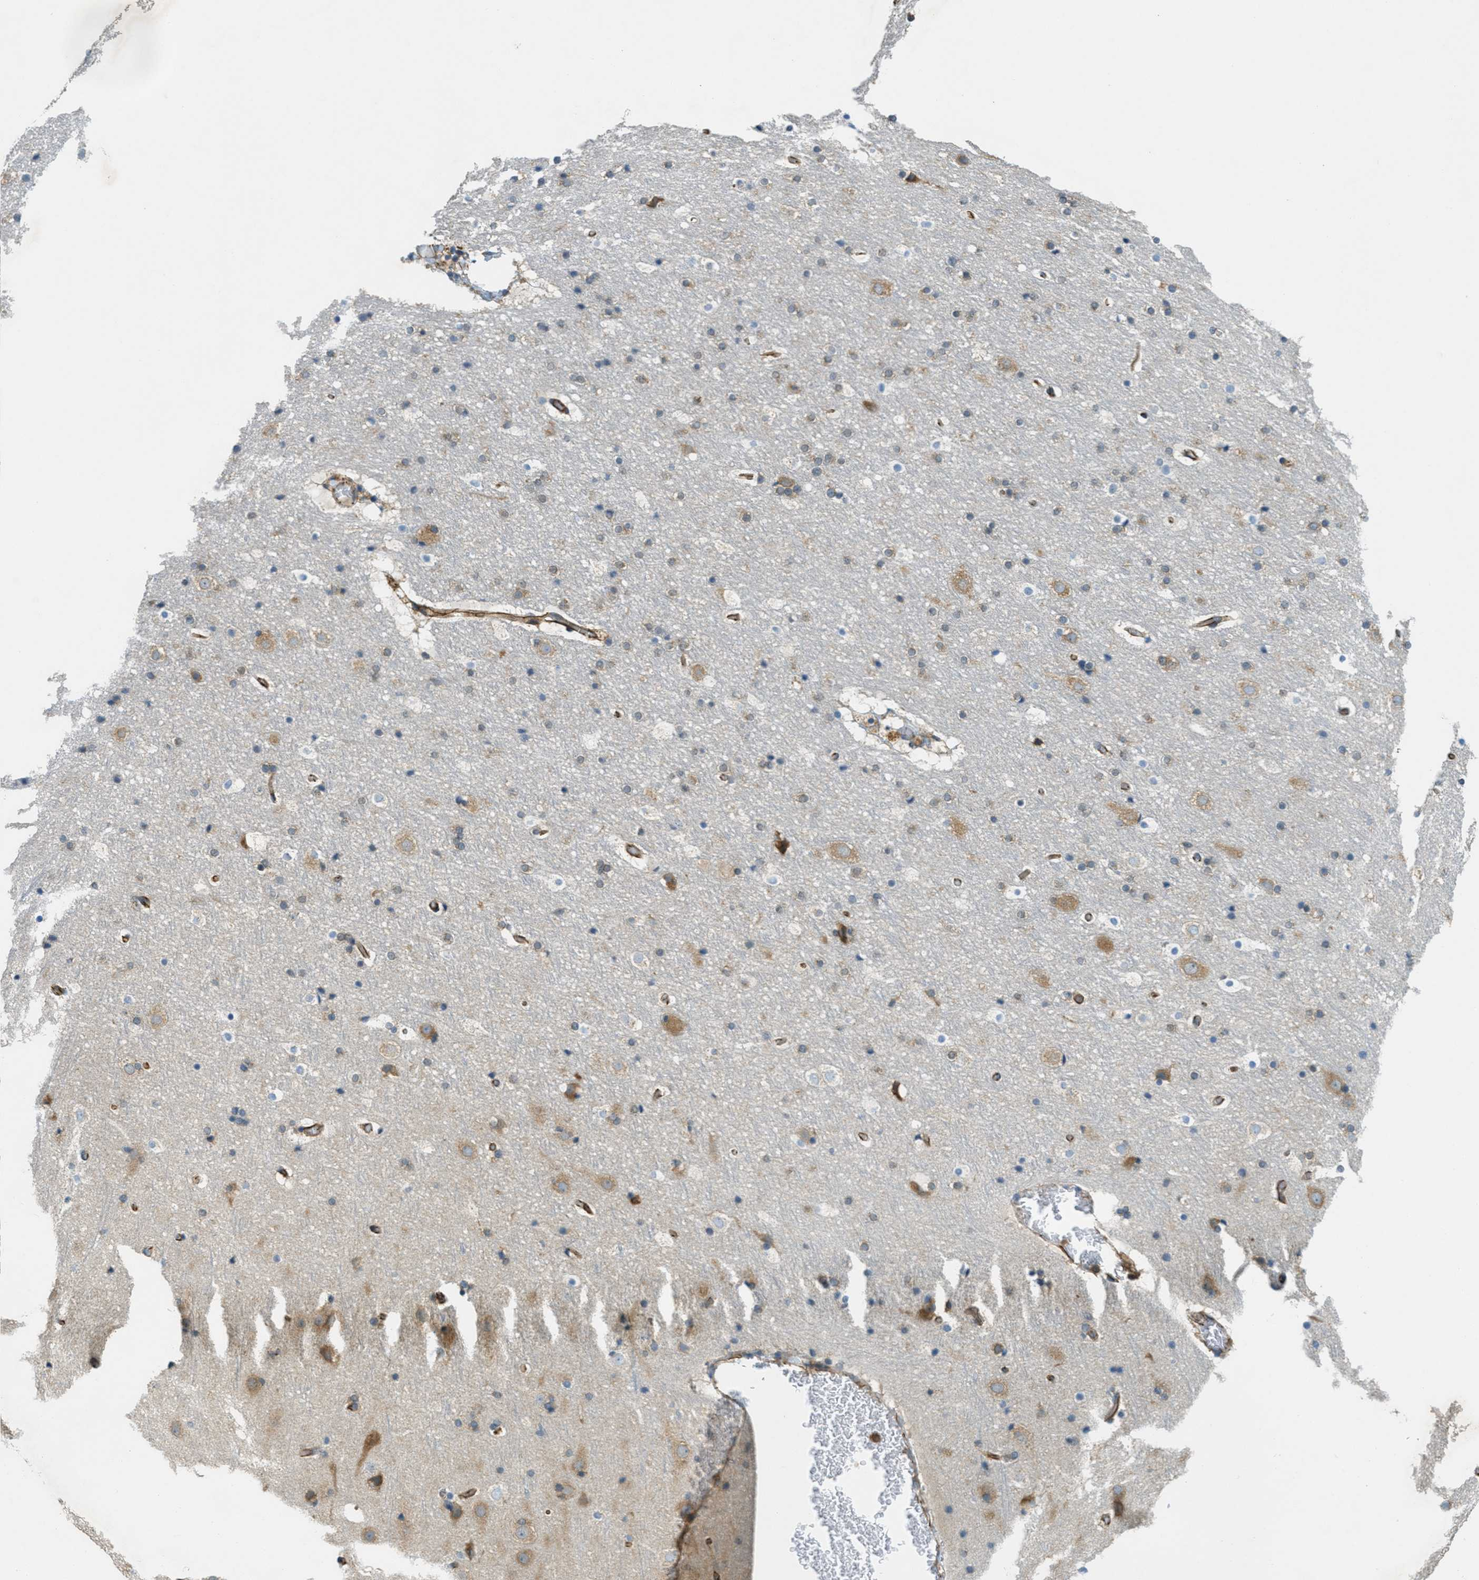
{"staining": {"intensity": "moderate", "quantity": "25%-75%", "location": "cytoplasmic/membranous"}, "tissue": "cerebral cortex", "cell_type": "Endothelial cells", "image_type": "normal", "snomed": [{"axis": "morphology", "description": "Normal tissue, NOS"}, {"axis": "topography", "description": "Cerebral cortex"}], "caption": "This image reveals IHC staining of normal human cerebral cortex, with medium moderate cytoplasmic/membranous expression in about 25%-75% of endothelial cells.", "gene": "JCAD", "patient": {"sex": "male", "age": 57}}